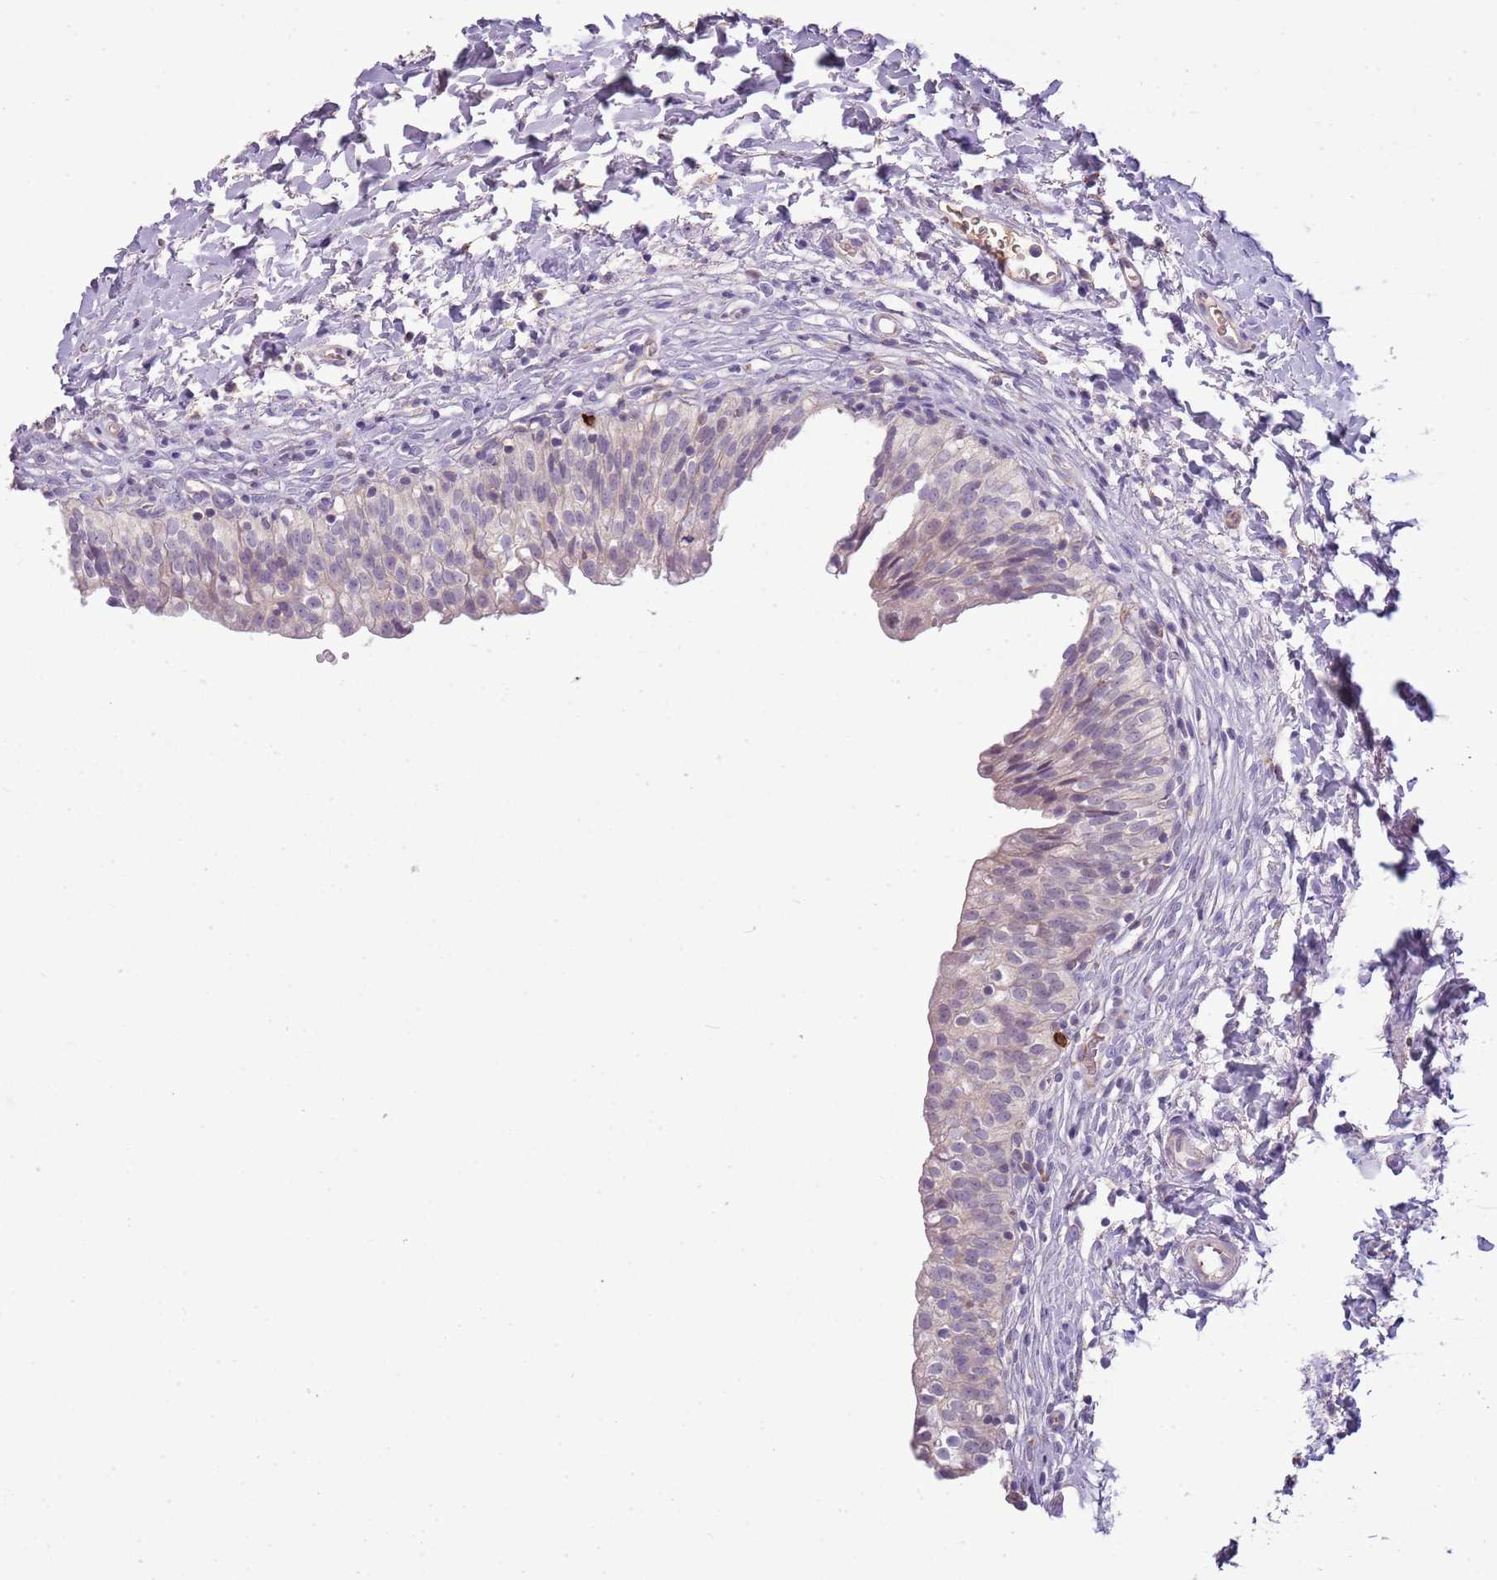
{"staining": {"intensity": "weak", "quantity": "<25%", "location": "nuclear"}, "tissue": "urinary bladder", "cell_type": "Urothelial cells", "image_type": "normal", "snomed": [{"axis": "morphology", "description": "Normal tissue, NOS"}, {"axis": "topography", "description": "Urinary bladder"}], "caption": "There is no significant expression in urothelial cells of urinary bladder. (Brightfield microscopy of DAB (3,3'-diaminobenzidine) immunohistochemistry (IHC) at high magnification).", "gene": "SCAMP5", "patient": {"sex": "male", "age": 55}}